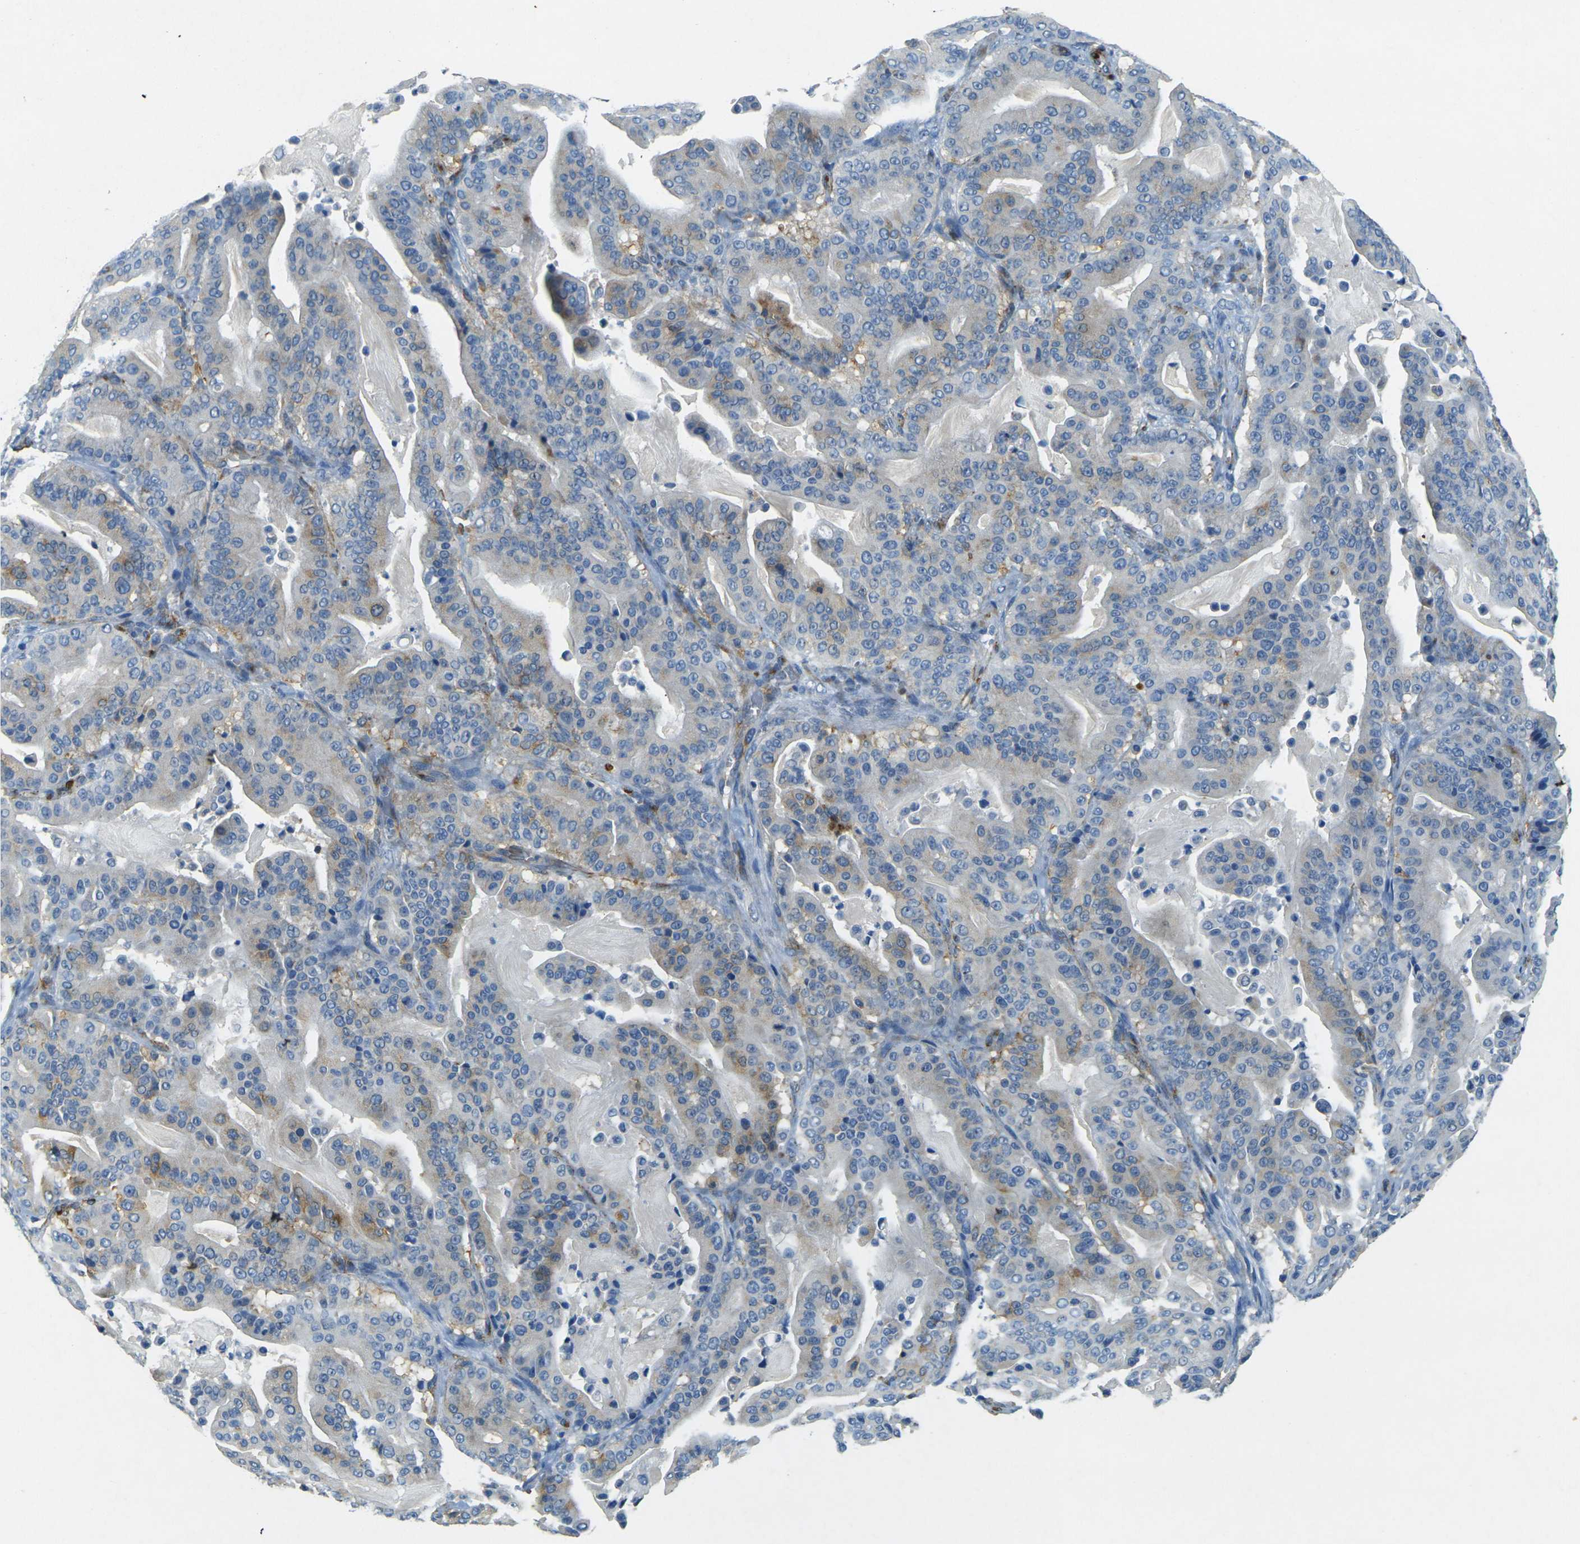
{"staining": {"intensity": "weak", "quantity": "<25%", "location": "cytoplasmic/membranous"}, "tissue": "pancreatic cancer", "cell_type": "Tumor cells", "image_type": "cancer", "snomed": [{"axis": "morphology", "description": "Adenocarcinoma, NOS"}, {"axis": "topography", "description": "Pancreas"}], "caption": "Protein analysis of pancreatic cancer (adenocarcinoma) displays no significant staining in tumor cells. (DAB (3,3'-diaminobenzidine) immunohistochemistry visualized using brightfield microscopy, high magnification).", "gene": "SORT1", "patient": {"sex": "male", "age": 63}}